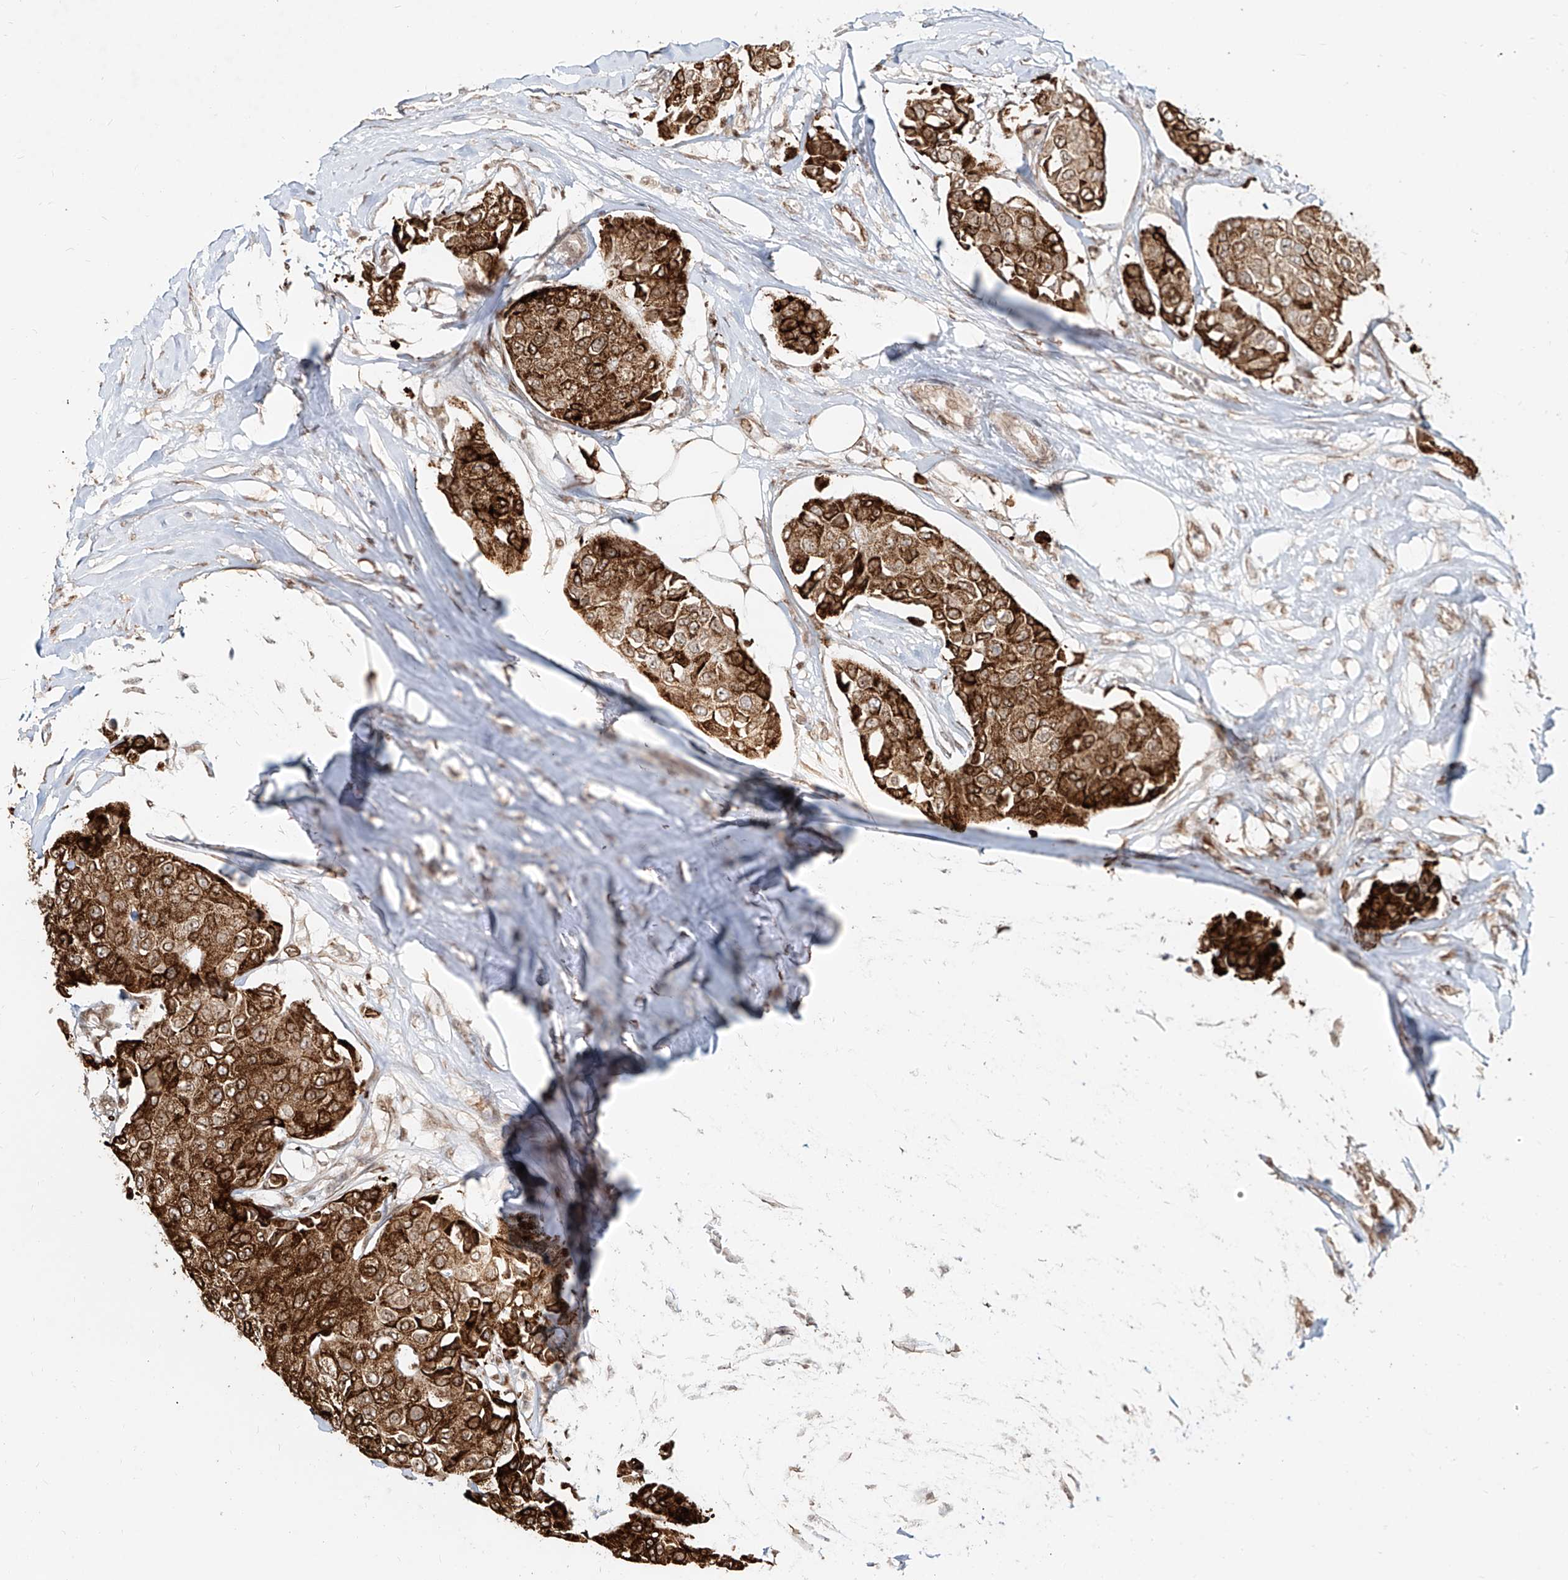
{"staining": {"intensity": "strong", "quantity": ">75%", "location": "cytoplasmic/membranous,nuclear"}, "tissue": "breast cancer", "cell_type": "Tumor cells", "image_type": "cancer", "snomed": [{"axis": "morphology", "description": "Duct carcinoma"}, {"axis": "topography", "description": "Breast"}], "caption": "Approximately >75% of tumor cells in human breast cancer (infiltrating ductal carcinoma) demonstrate strong cytoplasmic/membranous and nuclear protein expression as visualized by brown immunohistochemical staining.", "gene": "ZNF710", "patient": {"sex": "female", "age": 80}}